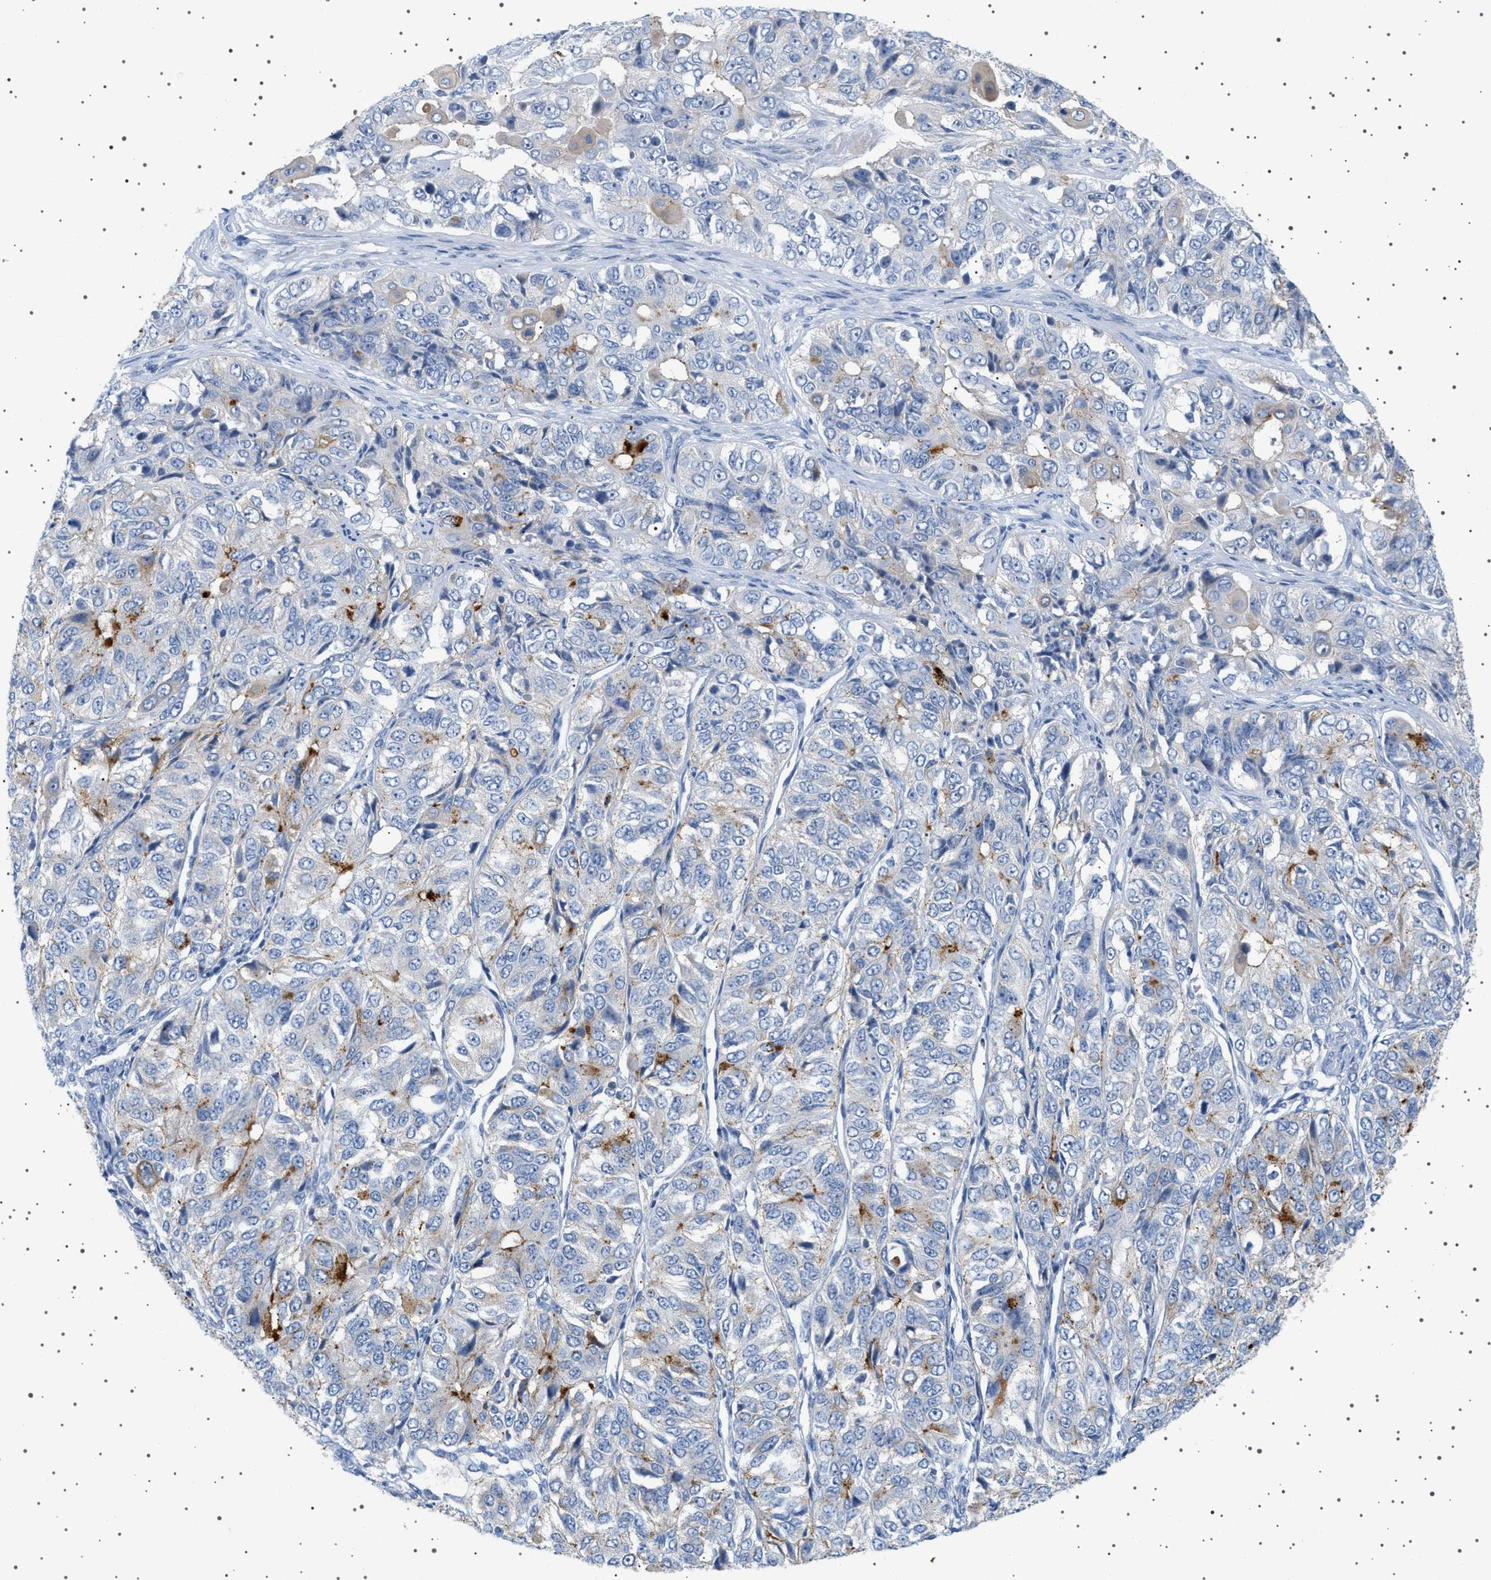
{"staining": {"intensity": "moderate", "quantity": "<25%", "location": "cytoplasmic/membranous"}, "tissue": "ovarian cancer", "cell_type": "Tumor cells", "image_type": "cancer", "snomed": [{"axis": "morphology", "description": "Carcinoma, endometroid"}, {"axis": "topography", "description": "Ovary"}], "caption": "A brown stain shows moderate cytoplasmic/membranous expression of a protein in ovarian endometroid carcinoma tumor cells.", "gene": "ADCY10", "patient": {"sex": "female", "age": 51}}